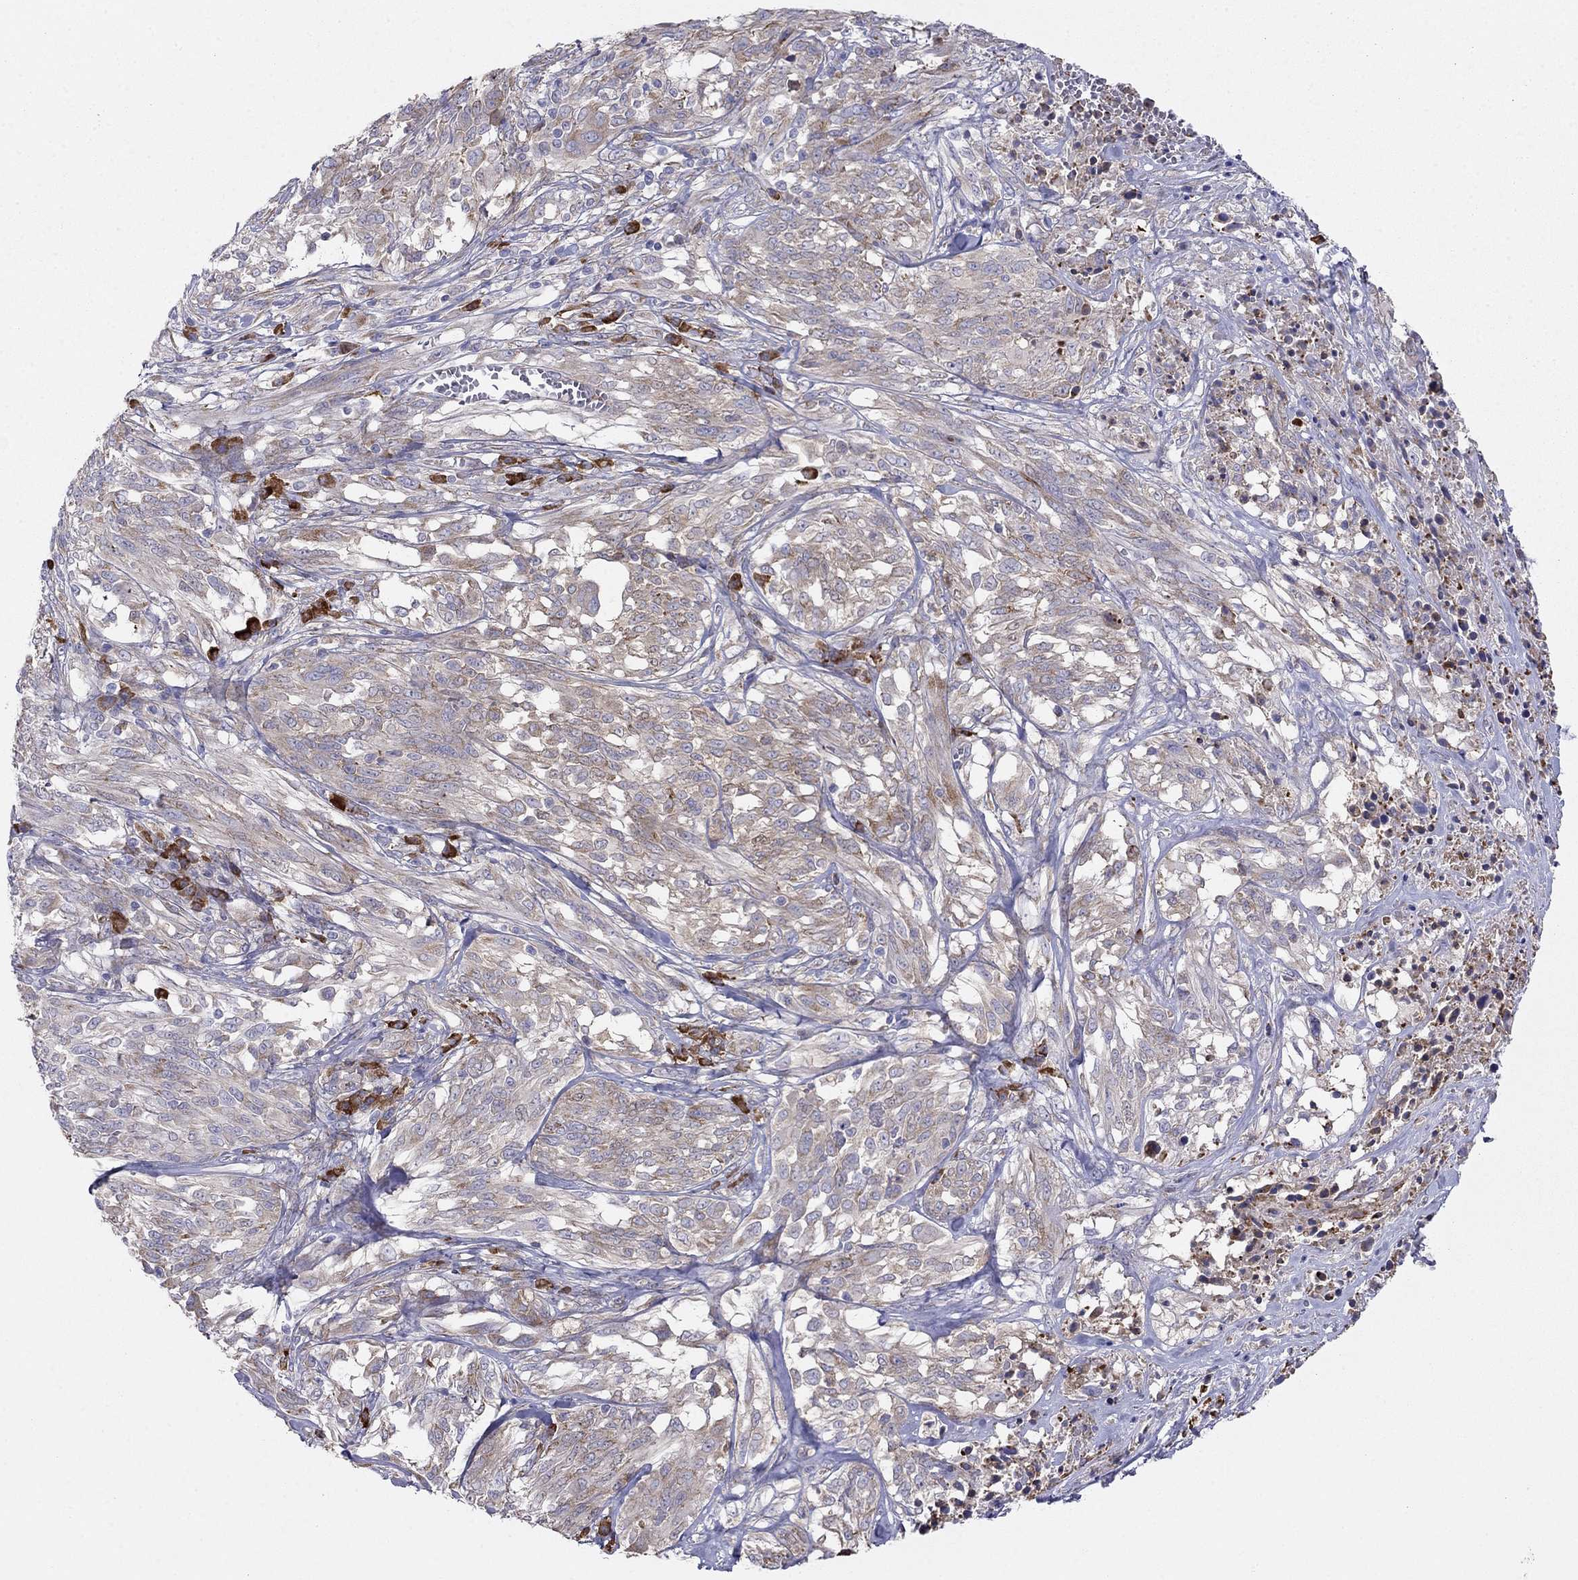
{"staining": {"intensity": "weak", "quantity": ">75%", "location": "cytoplasmic/membranous"}, "tissue": "melanoma", "cell_type": "Tumor cells", "image_type": "cancer", "snomed": [{"axis": "morphology", "description": "Malignant melanoma, NOS"}, {"axis": "topography", "description": "Skin"}], "caption": "Immunohistochemistry photomicrograph of neoplastic tissue: human malignant melanoma stained using immunohistochemistry shows low levels of weak protein expression localized specifically in the cytoplasmic/membranous of tumor cells, appearing as a cytoplasmic/membranous brown color.", "gene": "LONRF2", "patient": {"sex": "female", "age": 91}}